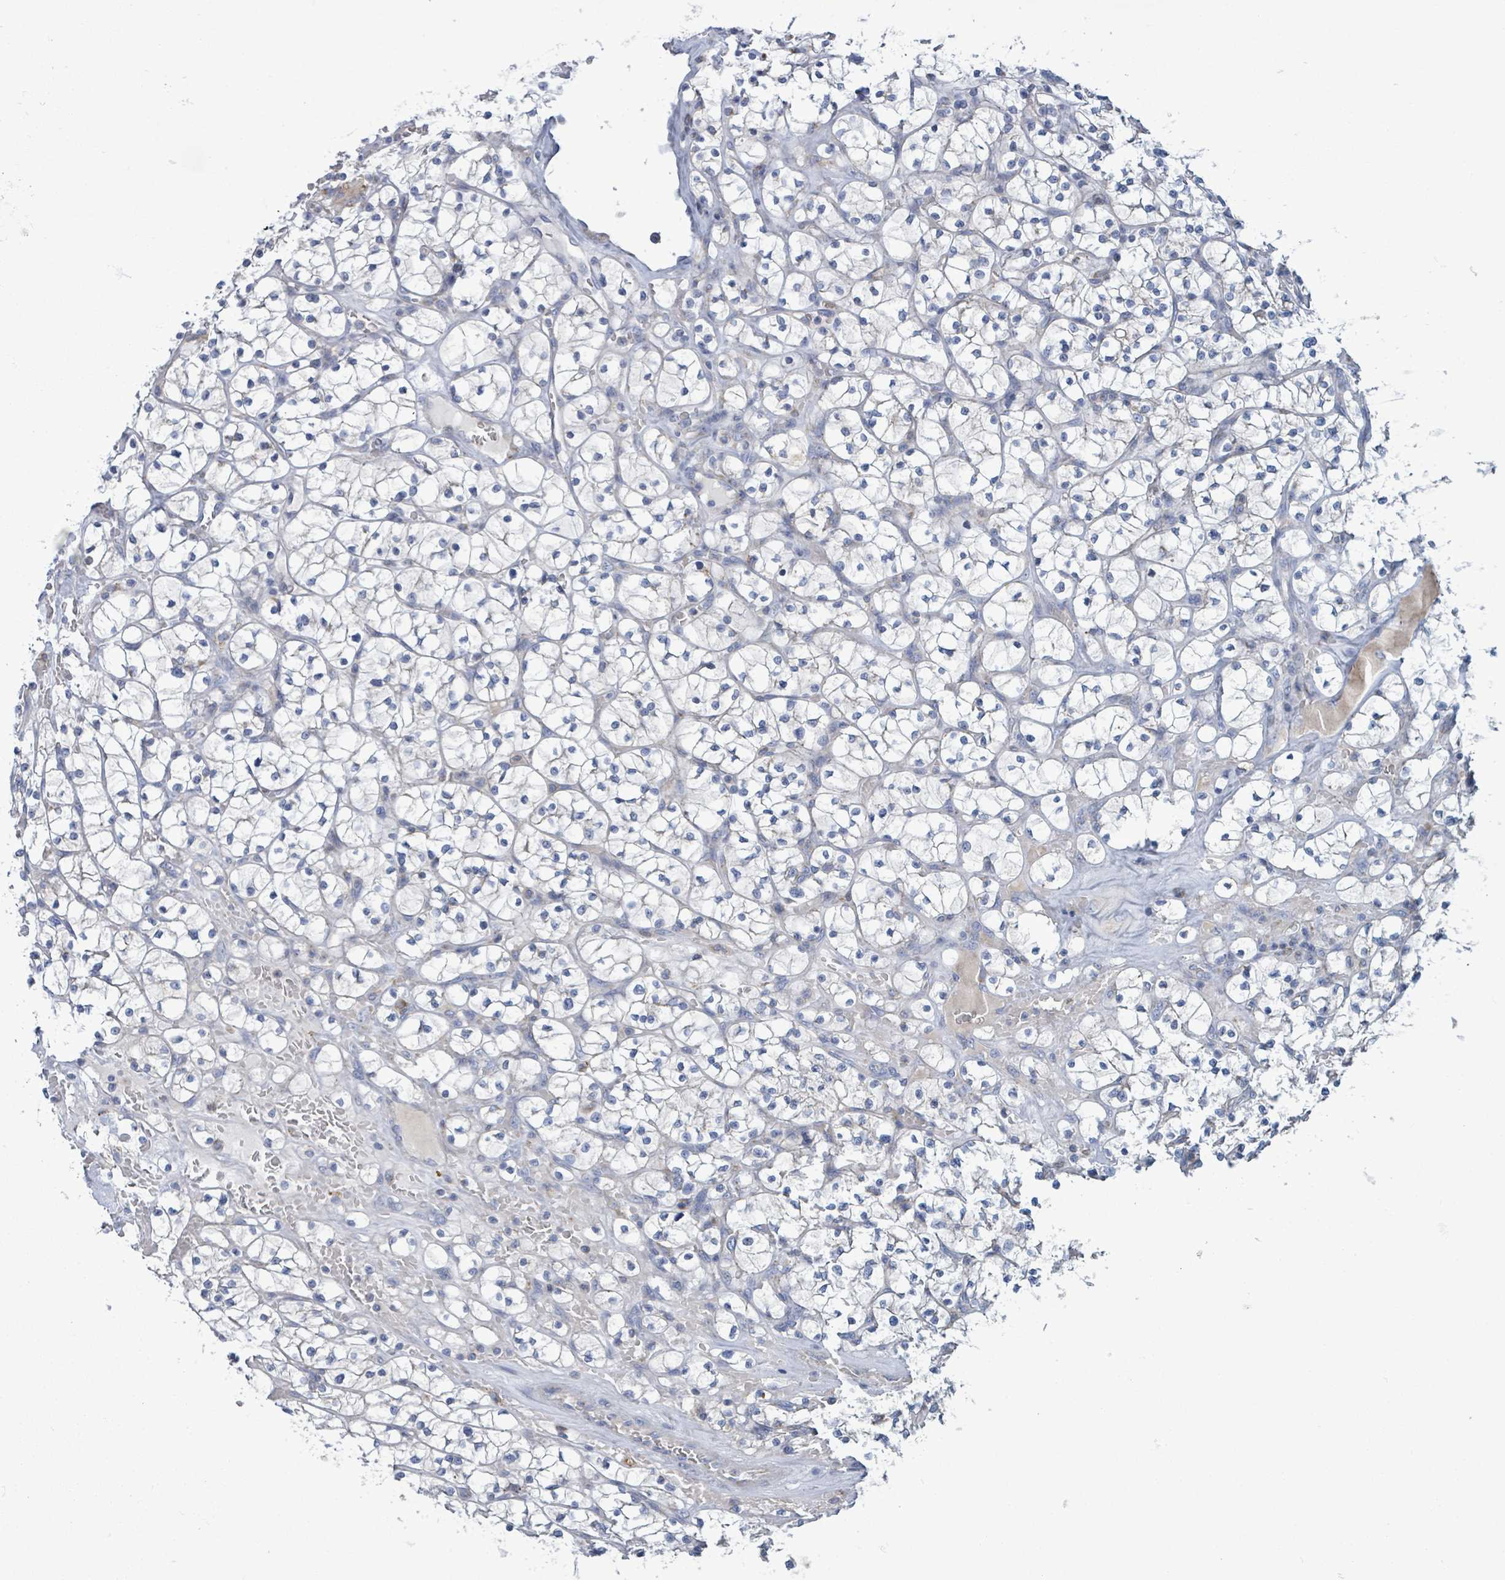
{"staining": {"intensity": "negative", "quantity": "none", "location": "none"}, "tissue": "renal cancer", "cell_type": "Tumor cells", "image_type": "cancer", "snomed": [{"axis": "morphology", "description": "Adenocarcinoma, NOS"}, {"axis": "topography", "description": "Kidney"}], "caption": "Immunohistochemistry (IHC) photomicrograph of neoplastic tissue: renal cancer (adenocarcinoma) stained with DAB (3,3'-diaminobenzidine) demonstrates no significant protein staining in tumor cells.", "gene": "AKR1C4", "patient": {"sex": "female", "age": 64}}